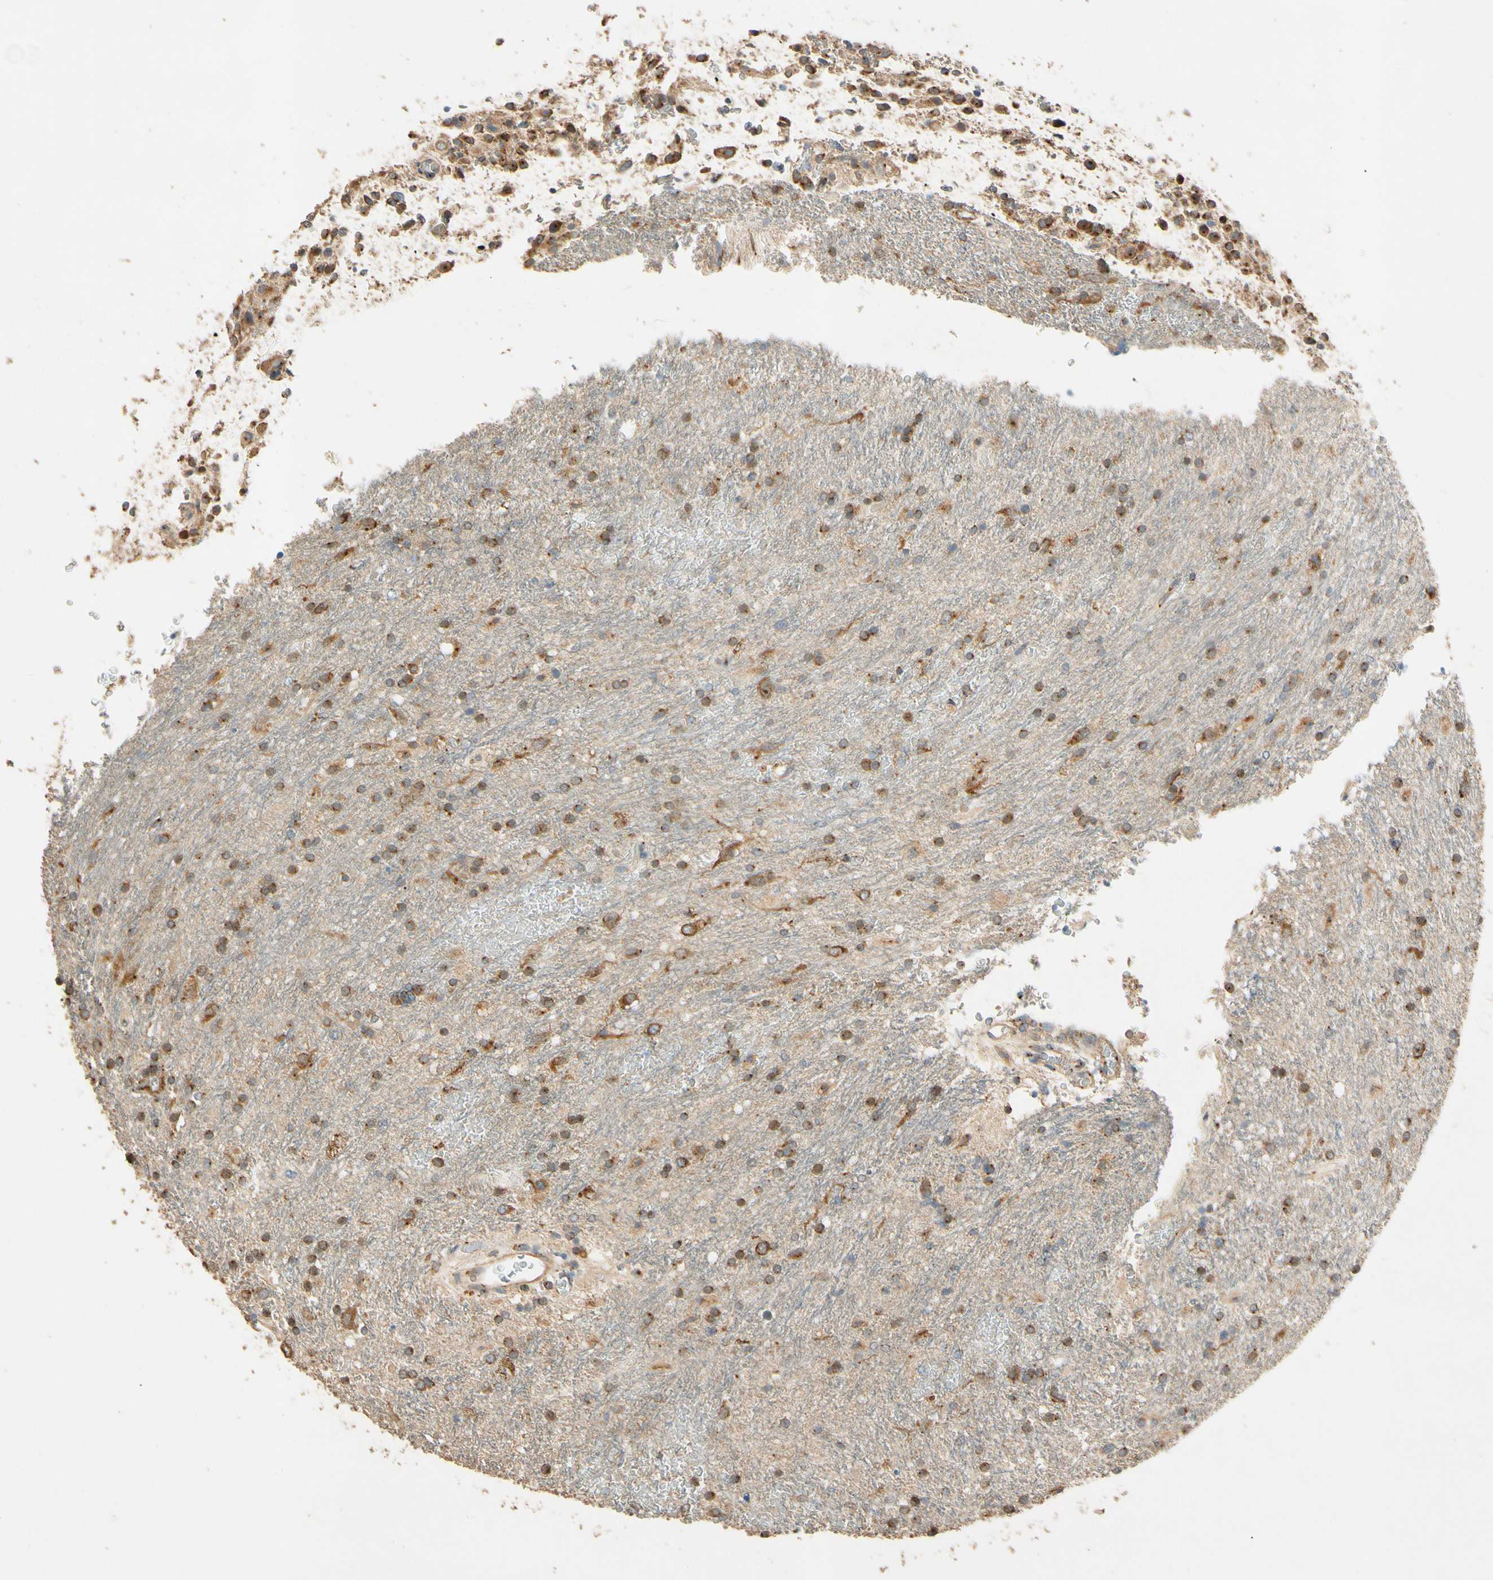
{"staining": {"intensity": "moderate", "quantity": ">75%", "location": "cytoplasmic/membranous"}, "tissue": "glioma", "cell_type": "Tumor cells", "image_type": "cancer", "snomed": [{"axis": "morphology", "description": "Glioma, malignant, Low grade"}, {"axis": "topography", "description": "Brain"}], "caption": "Immunohistochemistry (DAB) staining of malignant glioma (low-grade) shows moderate cytoplasmic/membranous protein staining in approximately >75% of tumor cells.", "gene": "AKAP9", "patient": {"sex": "male", "age": 77}}